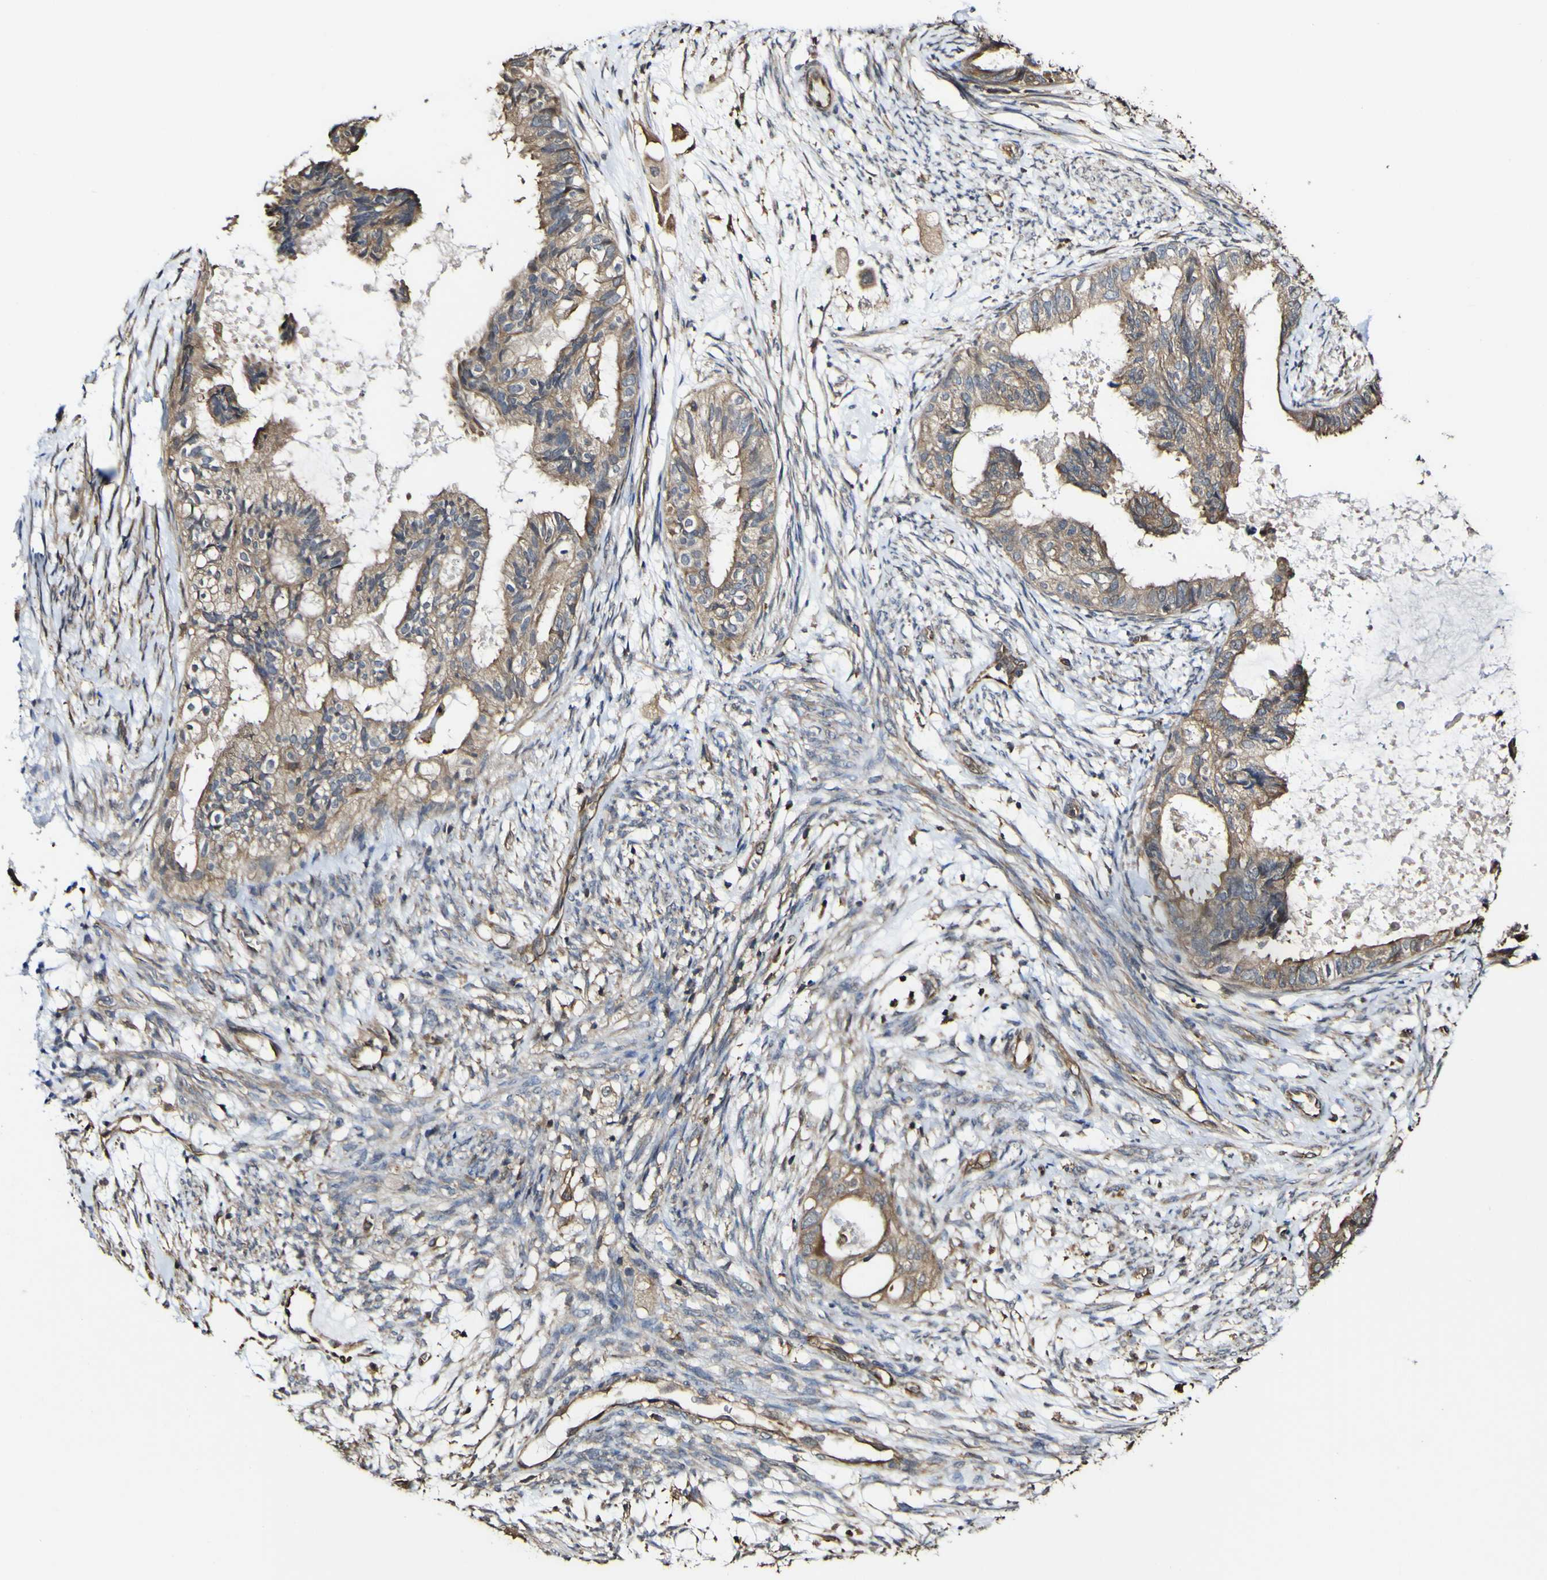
{"staining": {"intensity": "moderate", "quantity": ">75%", "location": "cytoplasmic/membranous"}, "tissue": "cervical cancer", "cell_type": "Tumor cells", "image_type": "cancer", "snomed": [{"axis": "morphology", "description": "Normal tissue, NOS"}, {"axis": "morphology", "description": "Adenocarcinoma, NOS"}, {"axis": "topography", "description": "Cervix"}, {"axis": "topography", "description": "Endometrium"}], "caption": "Moderate cytoplasmic/membranous staining for a protein is seen in about >75% of tumor cells of cervical cancer using immunohistochemistry.", "gene": "PTPRR", "patient": {"sex": "female", "age": 86}}